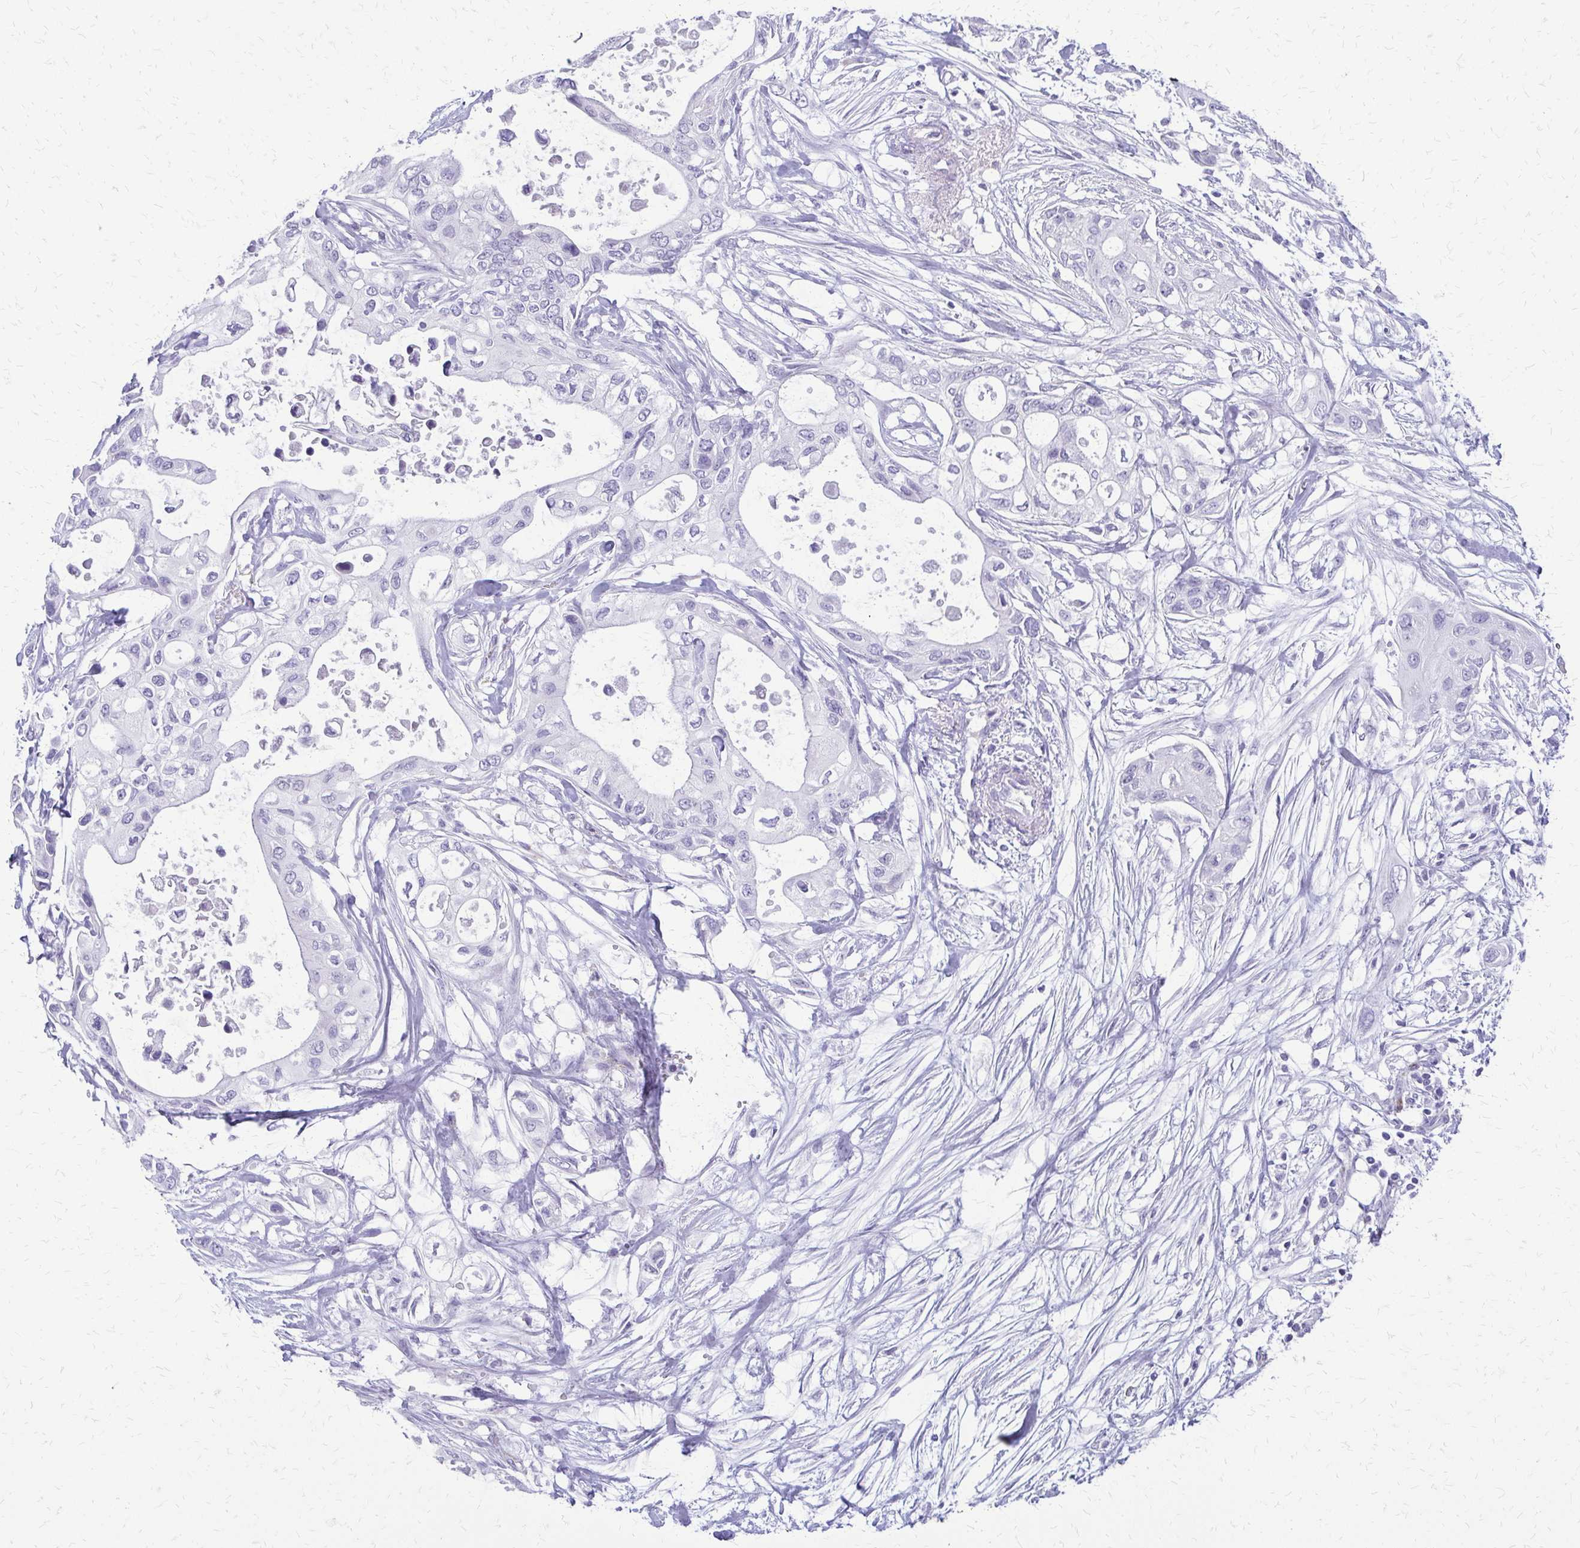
{"staining": {"intensity": "negative", "quantity": "none", "location": "none"}, "tissue": "pancreatic cancer", "cell_type": "Tumor cells", "image_type": "cancer", "snomed": [{"axis": "morphology", "description": "Adenocarcinoma, NOS"}, {"axis": "topography", "description": "Pancreas"}], "caption": "Pancreatic adenocarcinoma stained for a protein using IHC reveals no positivity tumor cells.", "gene": "FAM162B", "patient": {"sex": "female", "age": 63}}